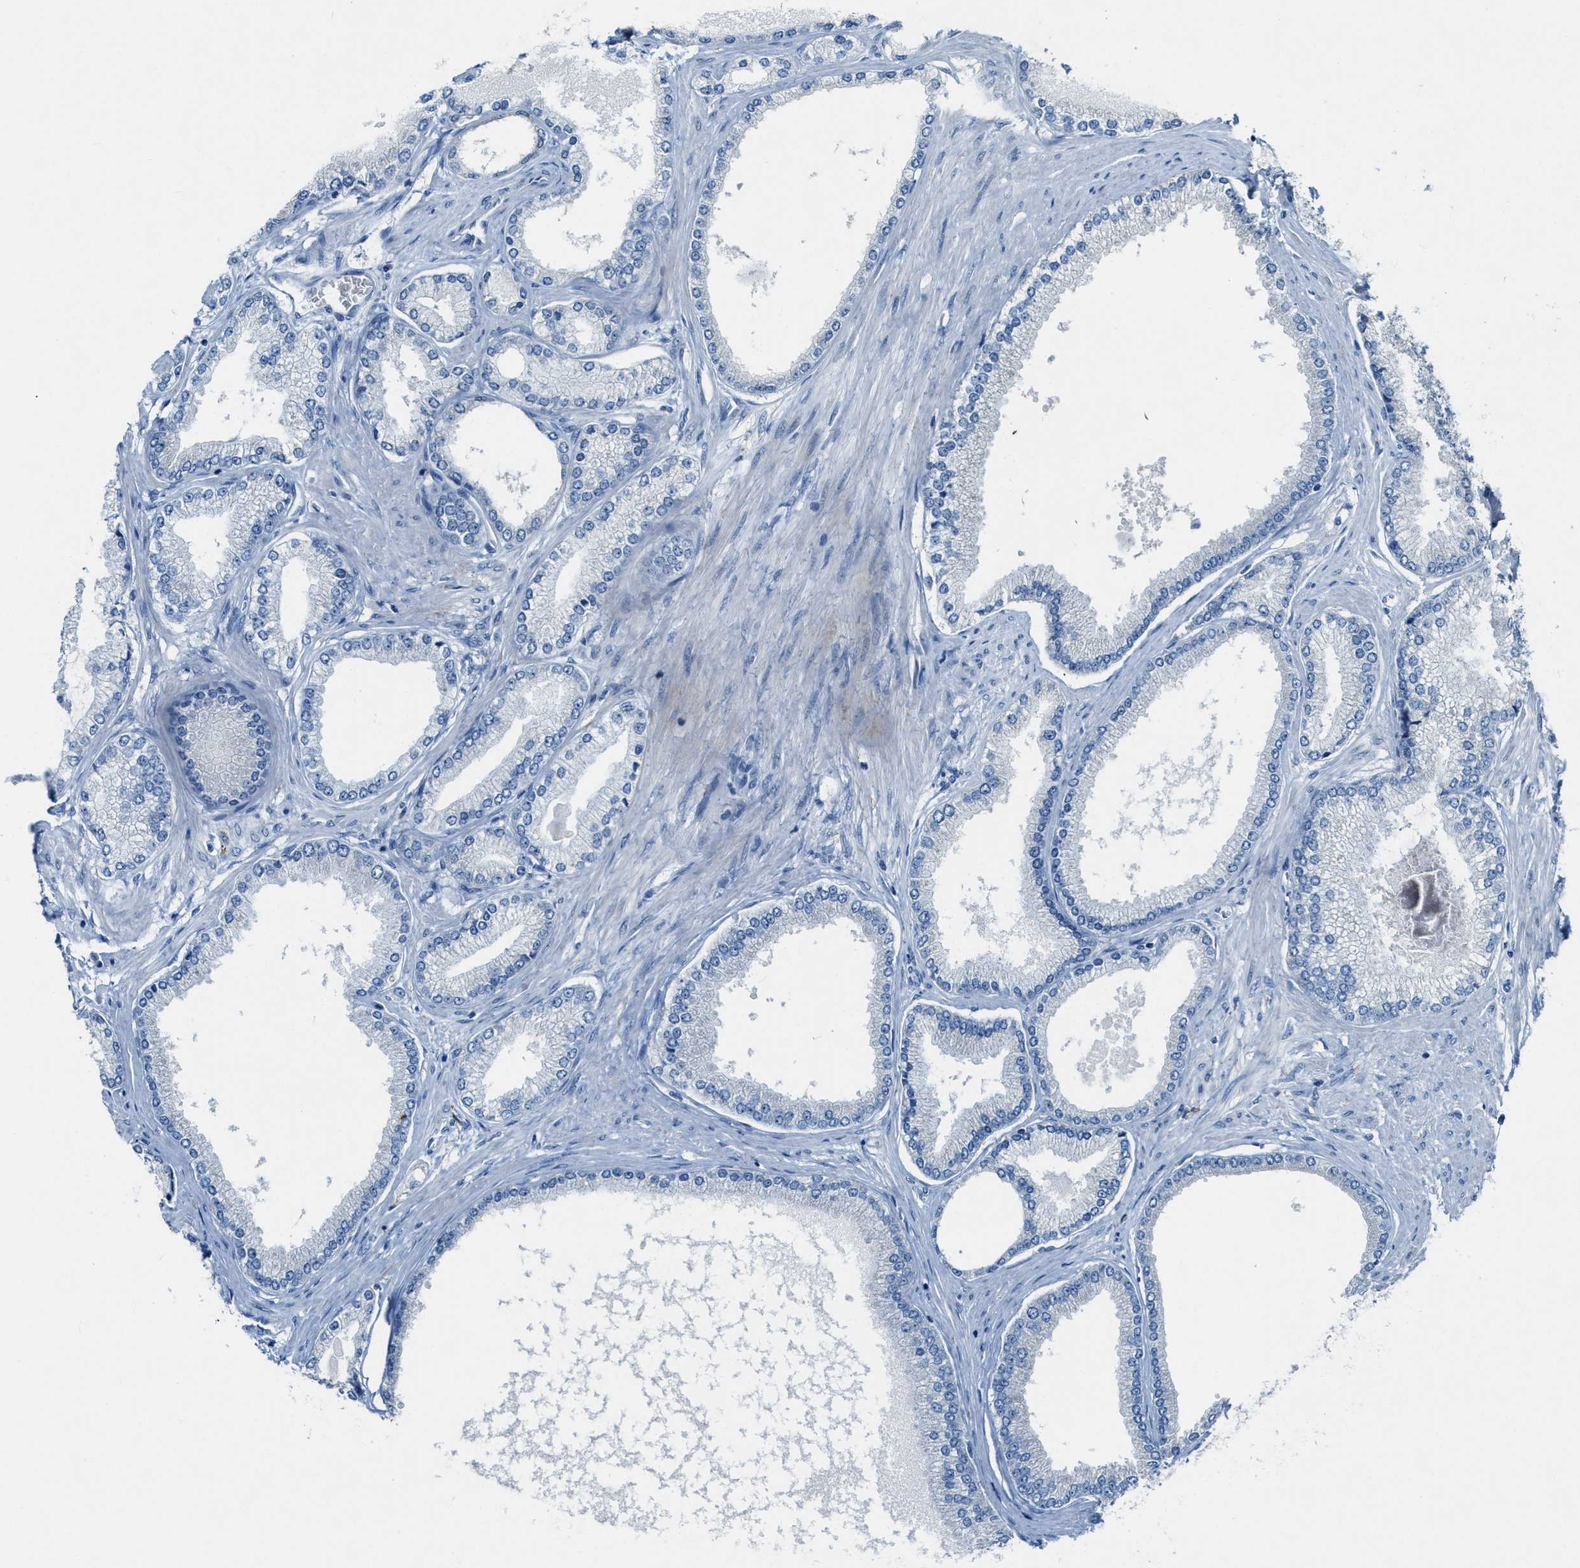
{"staining": {"intensity": "negative", "quantity": "none", "location": "none"}, "tissue": "prostate cancer", "cell_type": "Tumor cells", "image_type": "cancer", "snomed": [{"axis": "morphology", "description": "Adenocarcinoma, High grade"}, {"axis": "topography", "description": "Prostate"}], "caption": "Tumor cells are negative for protein expression in human prostate cancer (high-grade adenocarcinoma). (DAB IHC with hematoxylin counter stain).", "gene": "CDON", "patient": {"sex": "male", "age": 61}}